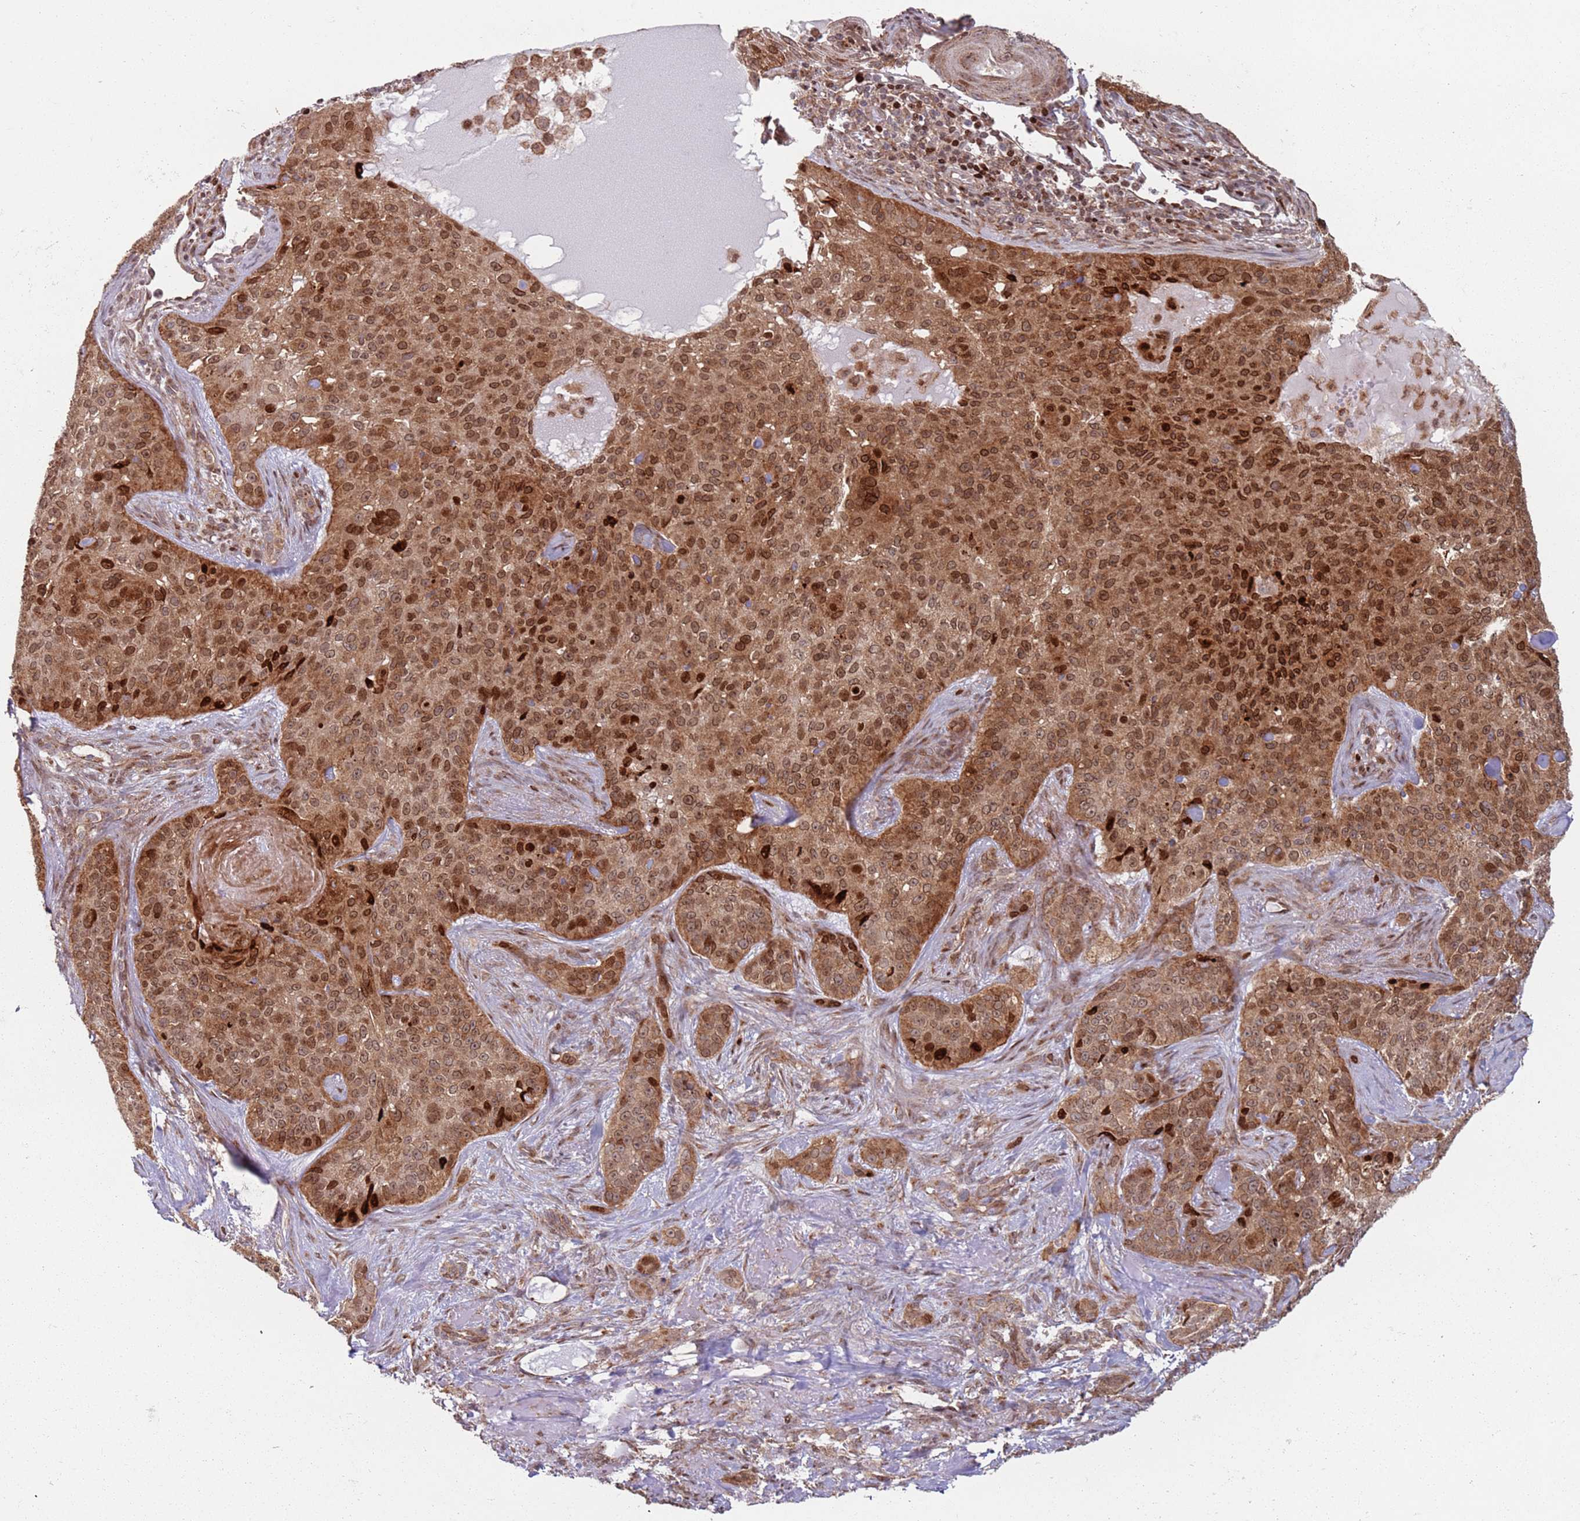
{"staining": {"intensity": "strong", "quantity": ">75%", "location": "cytoplasmic/membranous,nuclear"}, "tissue": "skin cancer", "cell_type": "Tumor cells", "image_type": "cancer", "snomed": [{"axis": "morphology", "description": "Basal cell carcinoma"}, {"axis": "topography", "description": "Skin"}], "caption": "Immunohistochemistry (IHC) image of human skin basal cell carcinoma stained for a protein (brown), which demonstrates high levels of strong cytoplasmic/membranous and nuclear expression in about >75% of tumor cells.", "gene": "HNRNPLL", "patient": {"sex": "female", "age": 92}}